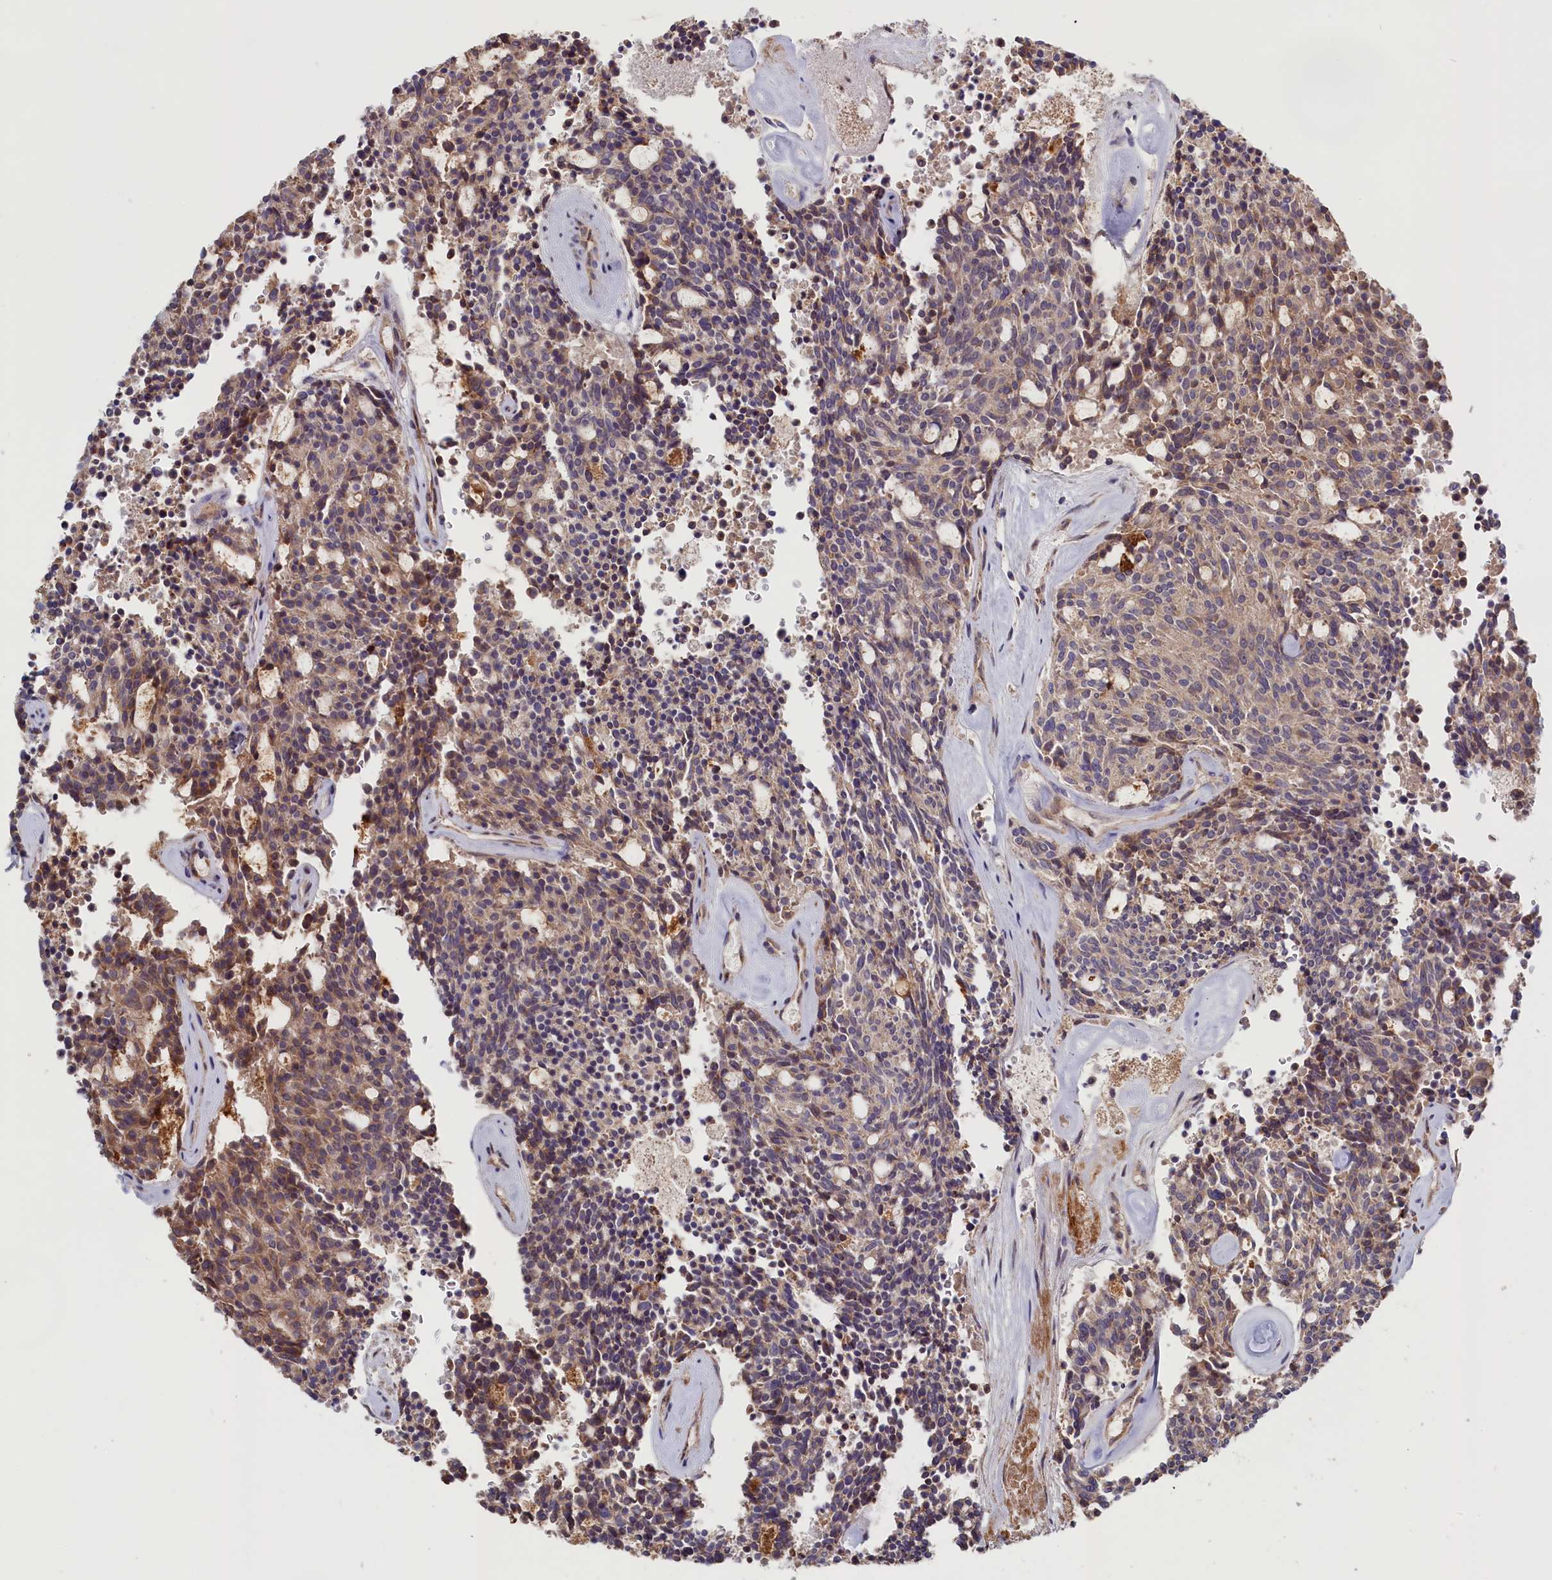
{"staining": {"intensity": "weak", "quantity": "25%-75%", "location": "cytoplasmic/membranous"}, "tissue": "carcinoid", "cell_type": "Tumor cells", "image_type": "cancer", "snomed": [{"axis": "morphology", "description": "Carcinoid, malignant, NOS"}, {"axis": "topography", "description": "Pancreas"}], "caption": "DAB (3,3'-diaminobenzidine) immunohistochemical staining of human carcinoid reveals weak cytoplasmic/membranous protein positivity in approximately 25%-75% of tumor cells.", "gene": "CEP44", "patient": {"sex": "female", "age": 54}}